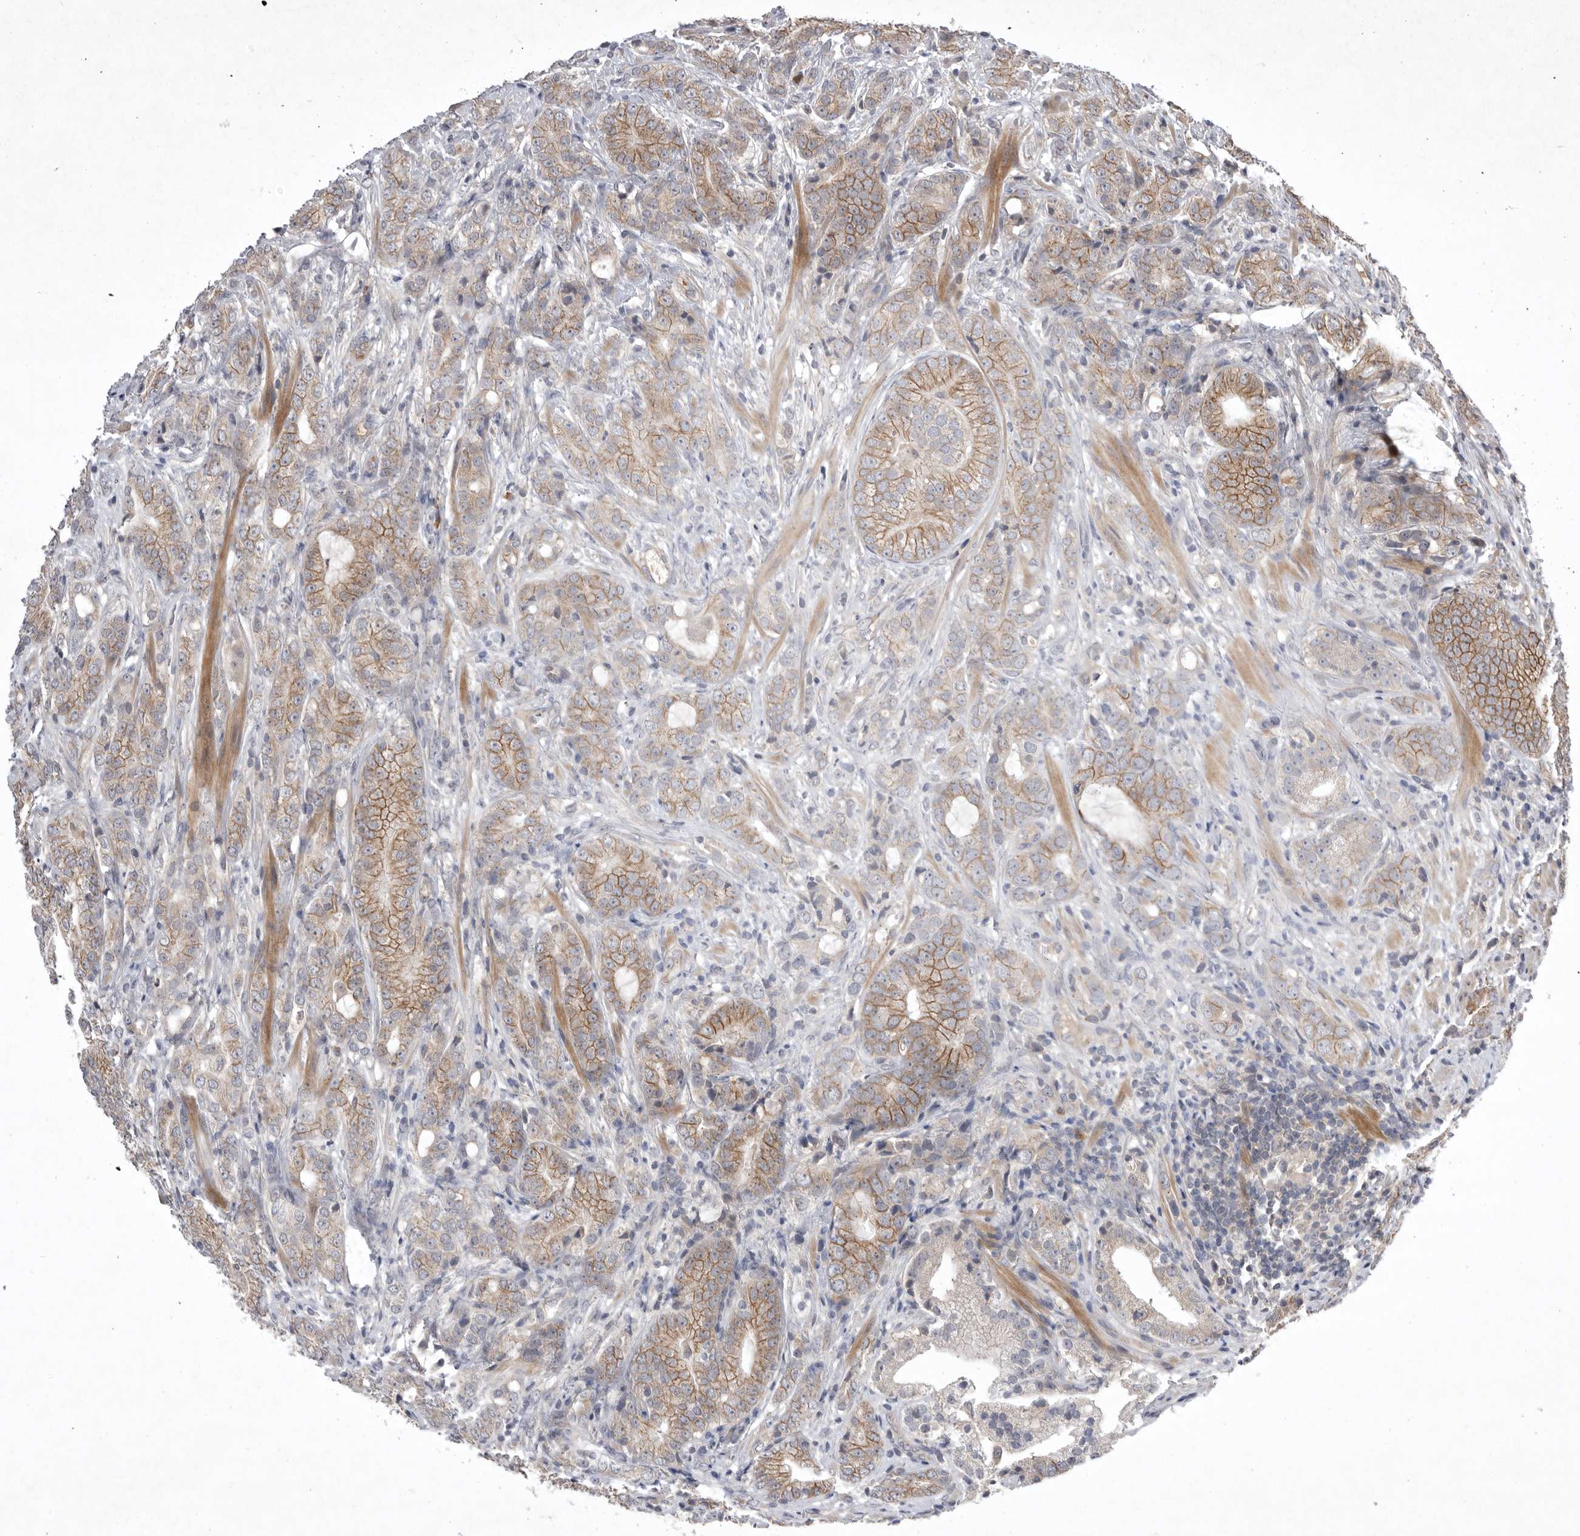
{"staining": {"intensity": "moderate", "quantity": ">75%", "location": "cytoplasmic/membranous"}, "tissue": "prostate cancer", "cell_type": "Tumor cells", "image_type": "cancer", "snomed": [{"axis": "morphology", "description": "Adenocarcinoma, High grade"}, {"axis": "topography", "description": "Prostate"}], "caption": "An IHC micrograph of tumor tissue is shown. Protein staining in brown labels moderate cytoplasmic/membranous positivity in adenocarcinoma (high-grade) (prostate) within tumor cells. (DAB IHC, brown staining for protein, blue staining for nuclei).", "gene": "NRCAM", "patient": {"sex": "male", "age": 57}}